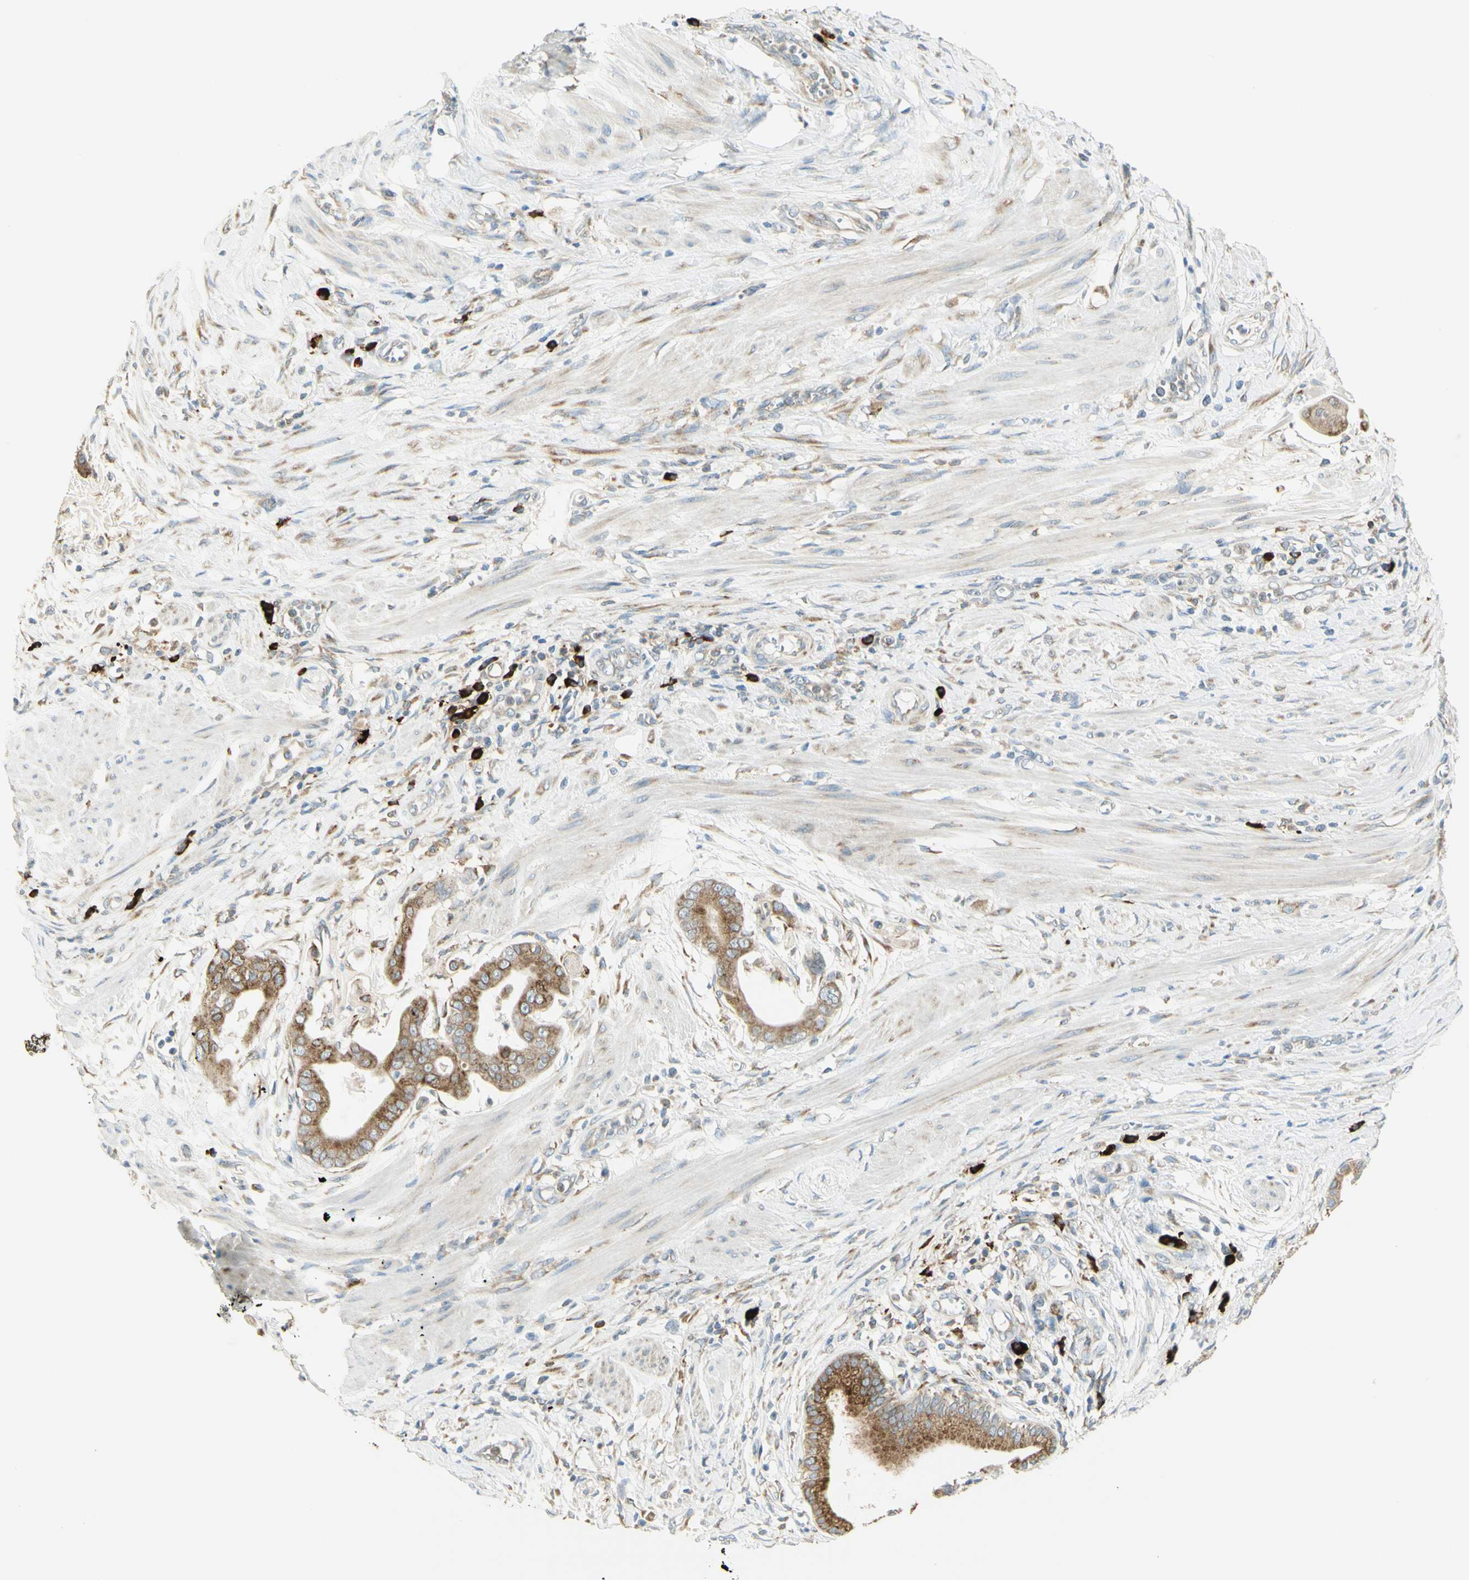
{"staining": {"intensity": "moderate", "quantity": ">75%", "location": "cytoplasmic/membranous"}, "tissue": "pancreatic cancer", "cell_type": "Tumor cells", "image_type": "cancer", "snomed": [{"axis": "morphology", "description": "Adenocarcinoma, NOS"}, {"axis": "topography", "description": "Pancreas"}], "caption": "Pancreatic cancer (adenocarcinoma) was stained to show a protein in brown. There is medium levels of moderate cytoplasmic/membranous expression in approximately >75% of tumor cells.", "gene": "MANF", "patient": {"sex": "female", "age": 75}}